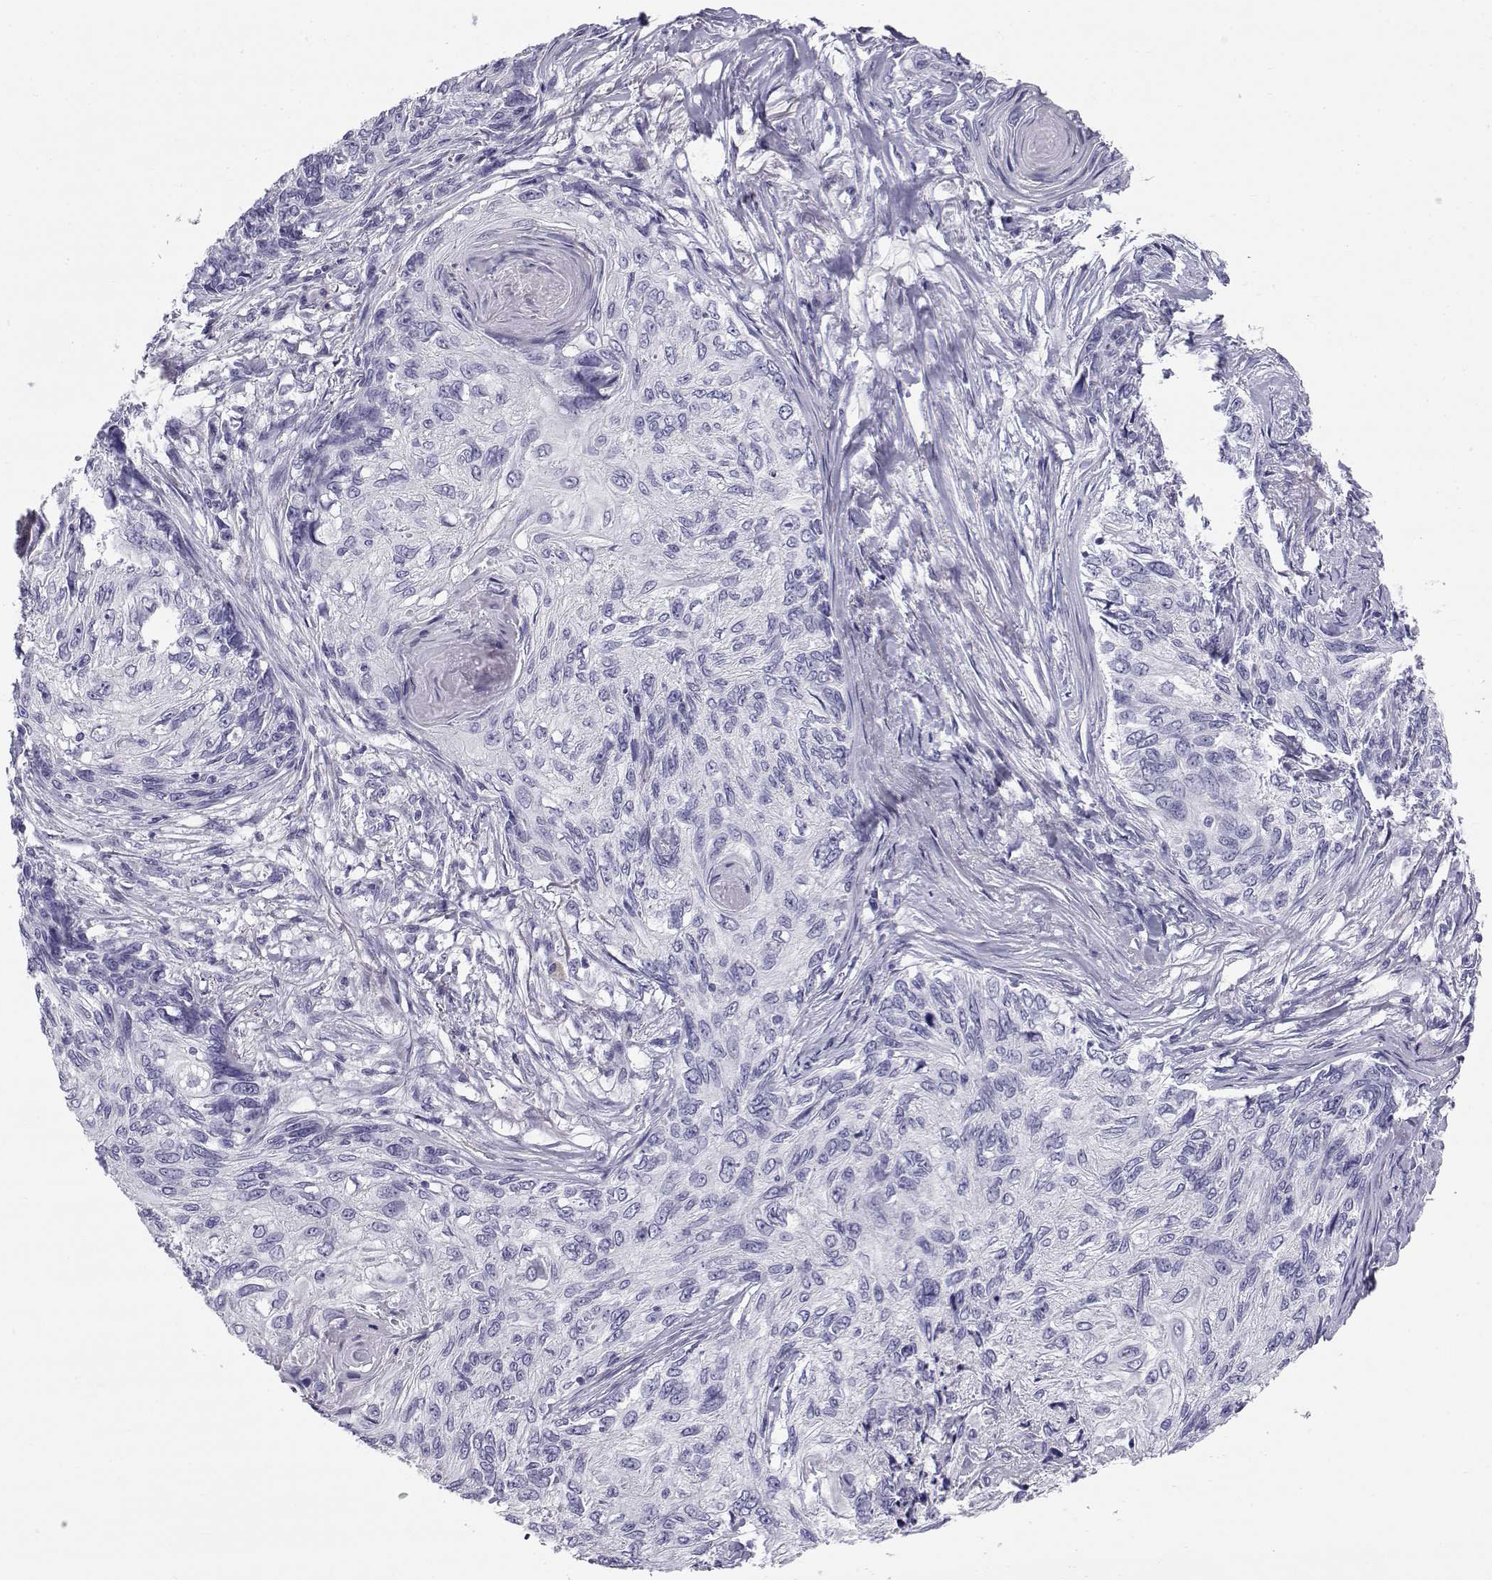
{"staining": {"intensity": "negative", "quantity": "none", "location": "none"}, "tissue": "skin cancer", "cell_type": "Tumor cells", "image_type": "cancer", "snomed": [{"axis": "morphology", "description": "Squamous cell carcinoma, NOS"}, {"axis": "topography", "description": "Skin"}], "caption": "Immunohistochemistry (IHC) of skin cancer (squamous cell carcinoma) displays no staining in tumor cells.", "gene": "RNASE12", "patient": {"sex": "male", "age": 92}}